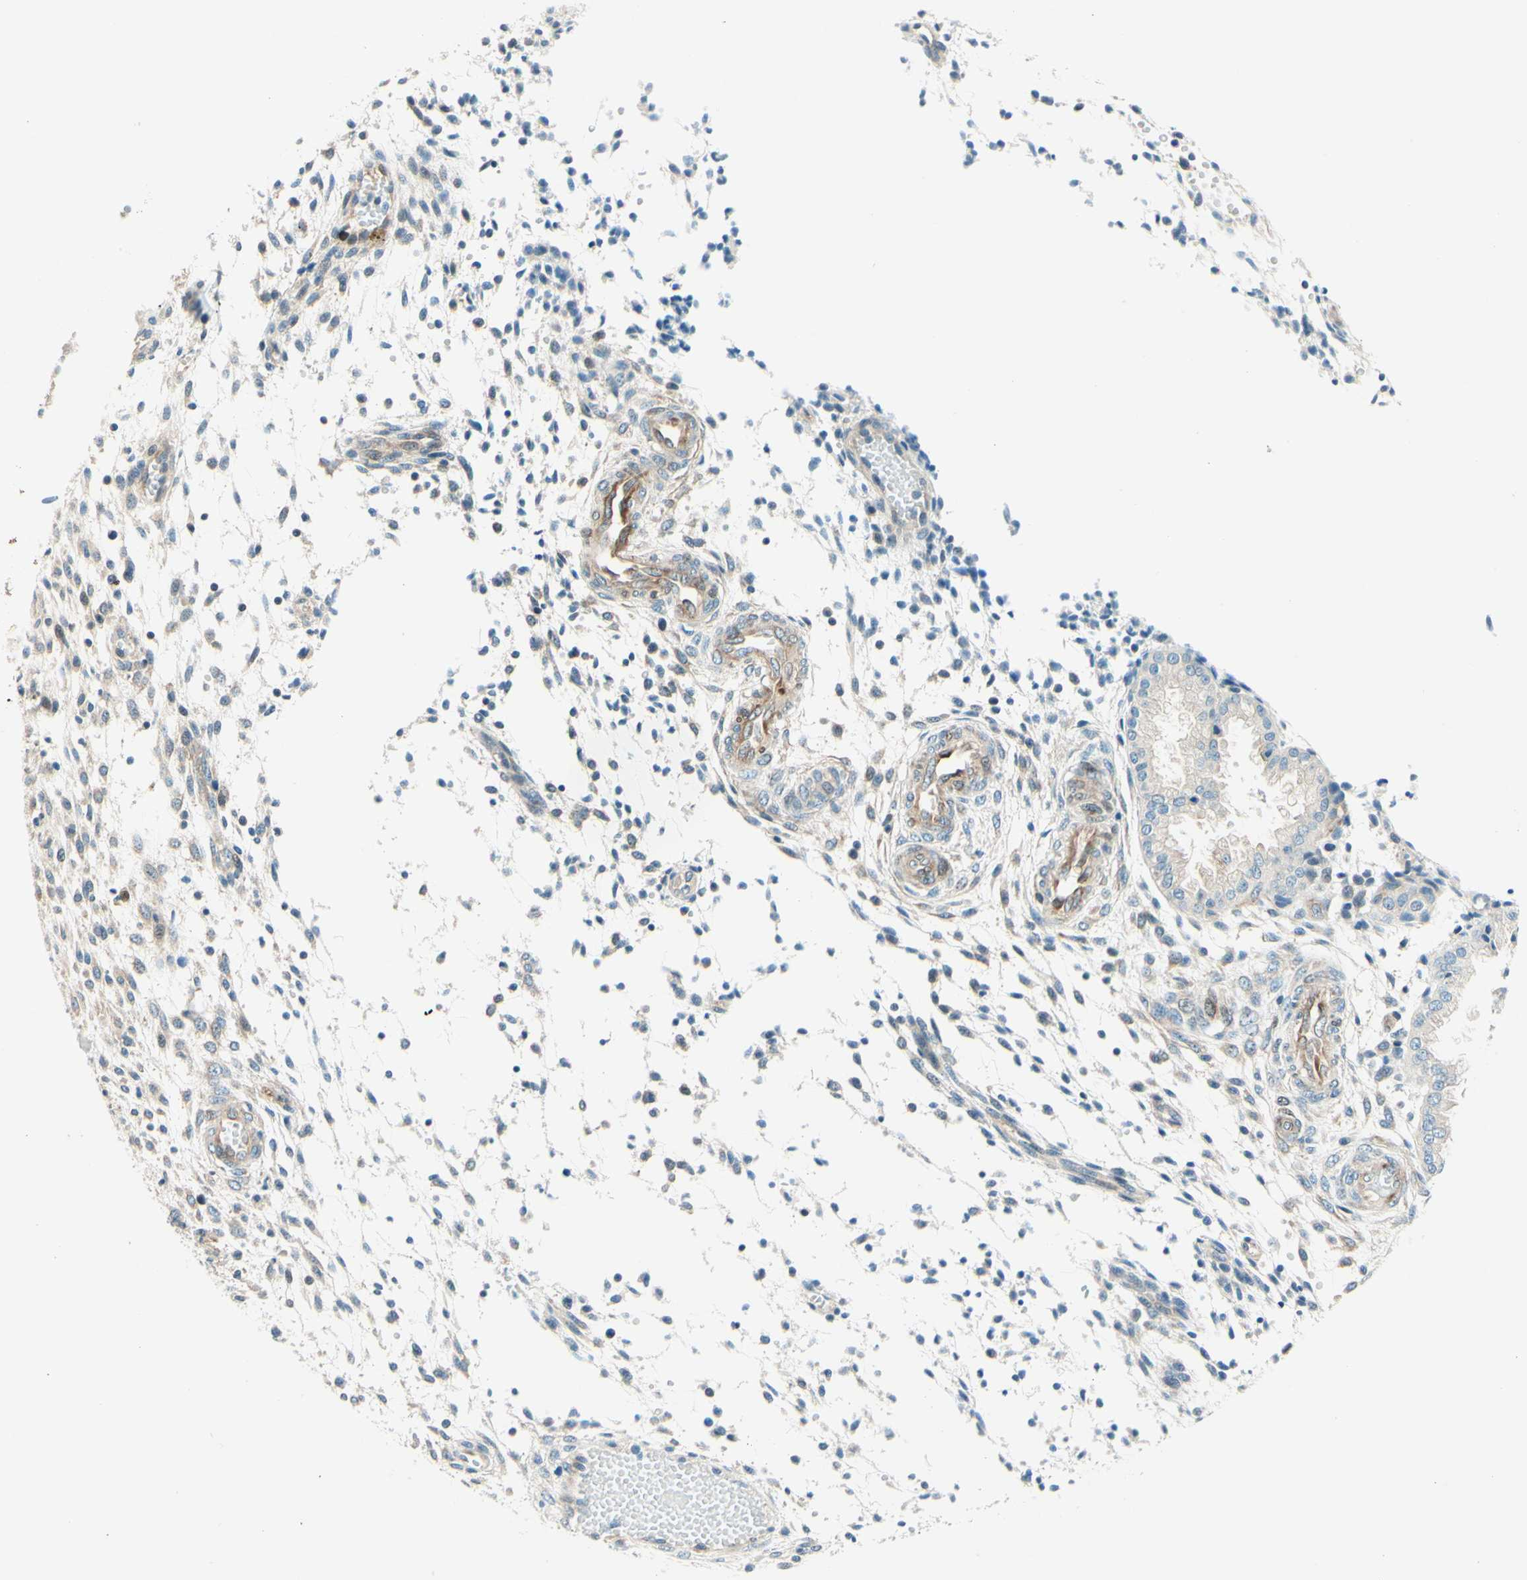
{"staining": {"intensity": "negative", "quantity": "none", "location": "none"}, "tissue": "endometrium", "cell_type": "Cells in endometrial stroma", "image_type": "normal", "snomed": [{"axis": "morphology", "description": "Normal tissue, NOS"}, {"axis": "topography", "description": "Endometrium"}], "caption": "Normal endometrium was stained to show a protein in brown. There is no significant staining in cells in endometrial stroma.", "gene": "TAOK2", "patient": {"sex": "female", "age": 33}}